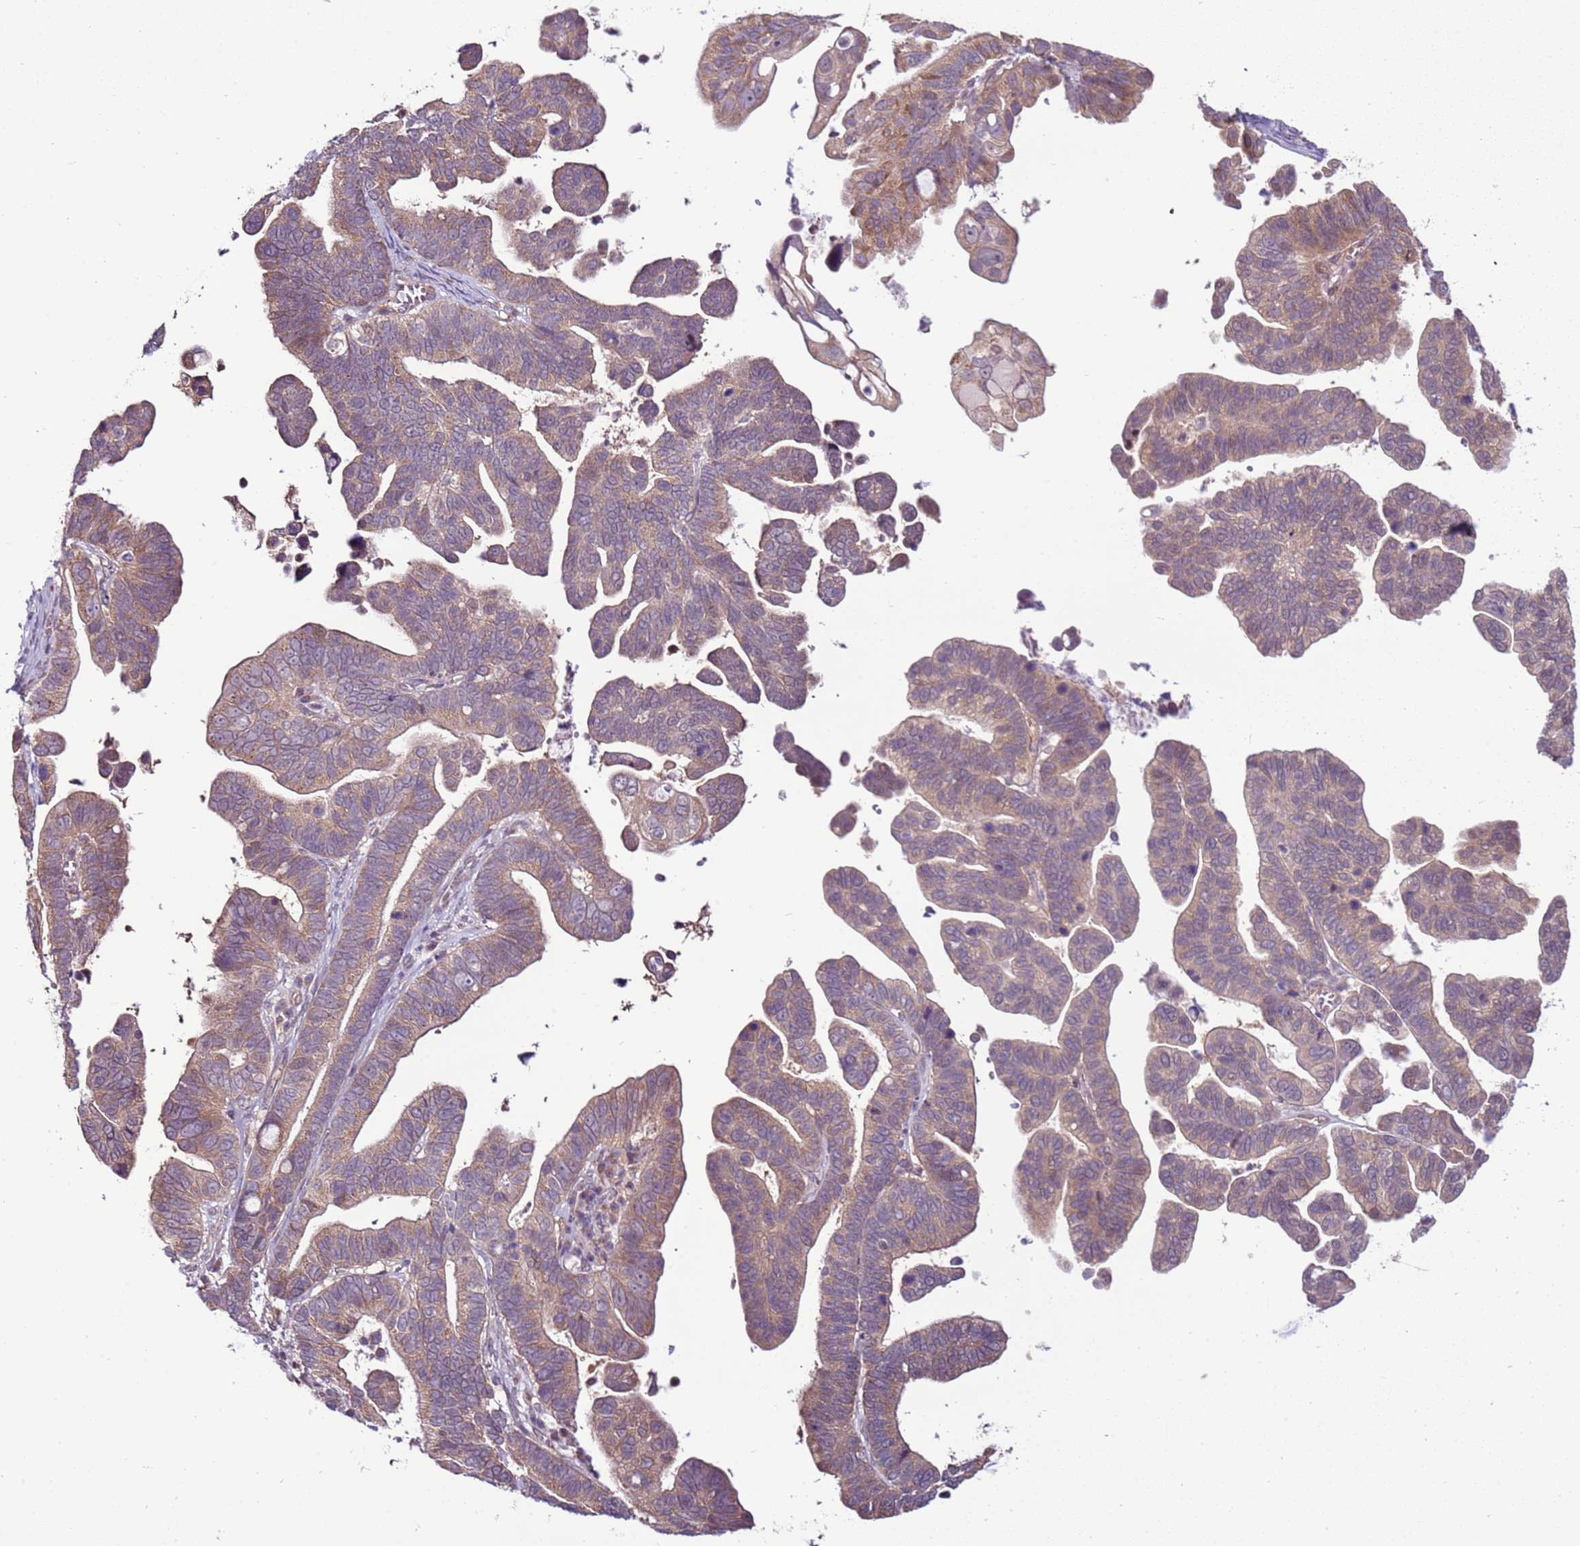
{"staining": {"intensity": "weak", "quantity": "25%-75%", "location": "cytoplasmic/membranous"}, "tissue": "ovarian cancer", "cell_type": "Tumor cells", "image_type": "cancer", "snomed": [{"axis": "morphology", "description": "Cystadenocarcinoma, serous, NOS"}, {"axis": "topography", "description": "Ovary"}], "caption": "The image exhibits staining of ovarian cancer (serous cystadenocarcinoma), revealing weak cytoplasmic/membranous protein staining (brown color) within tumor cells.", "gene": "SCARA3", "patient": {"sex": "female", "age": 56}}